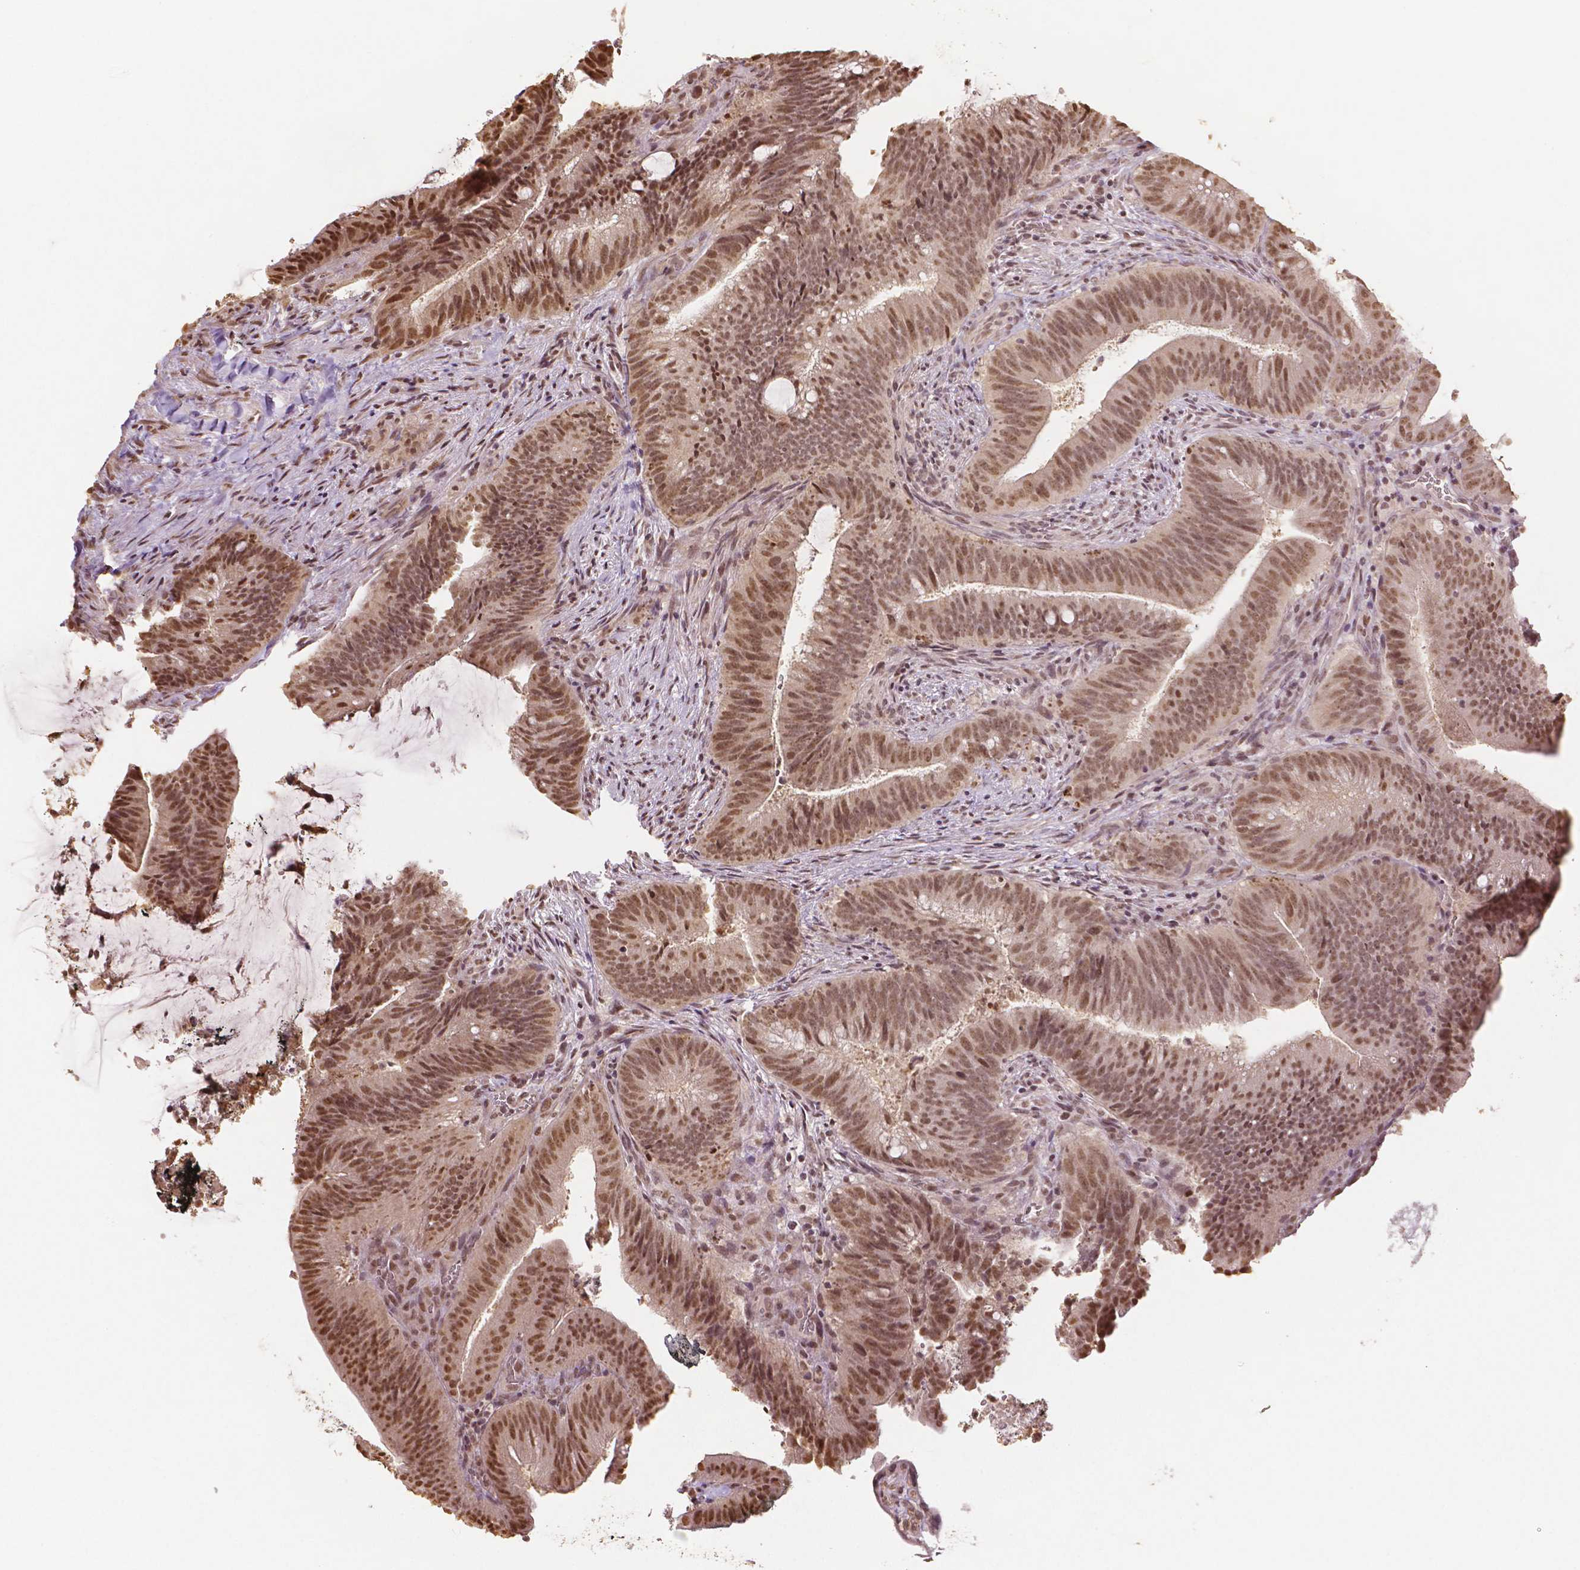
{"staining": {"intensity": "moderate", "quantity": ">75%", "location": "nuclear"}, "tissue": "colorectal cancer", "cell_type": "Tumor cells", "image_type": "cancer", "snomed": [{"axis": "morphology", "description": "Adenocarcinoma, NOS"}, {"axis": "topography", "description": "Colon"}], "caption": "Immunohistochemical staining of human colorectal cancer (adenocarcinoma) exhibits moderate nuclear protein staining in about >75% of tumor cells.", "gene": "DEK", "patient": {"sex": "female", "age": 43}}